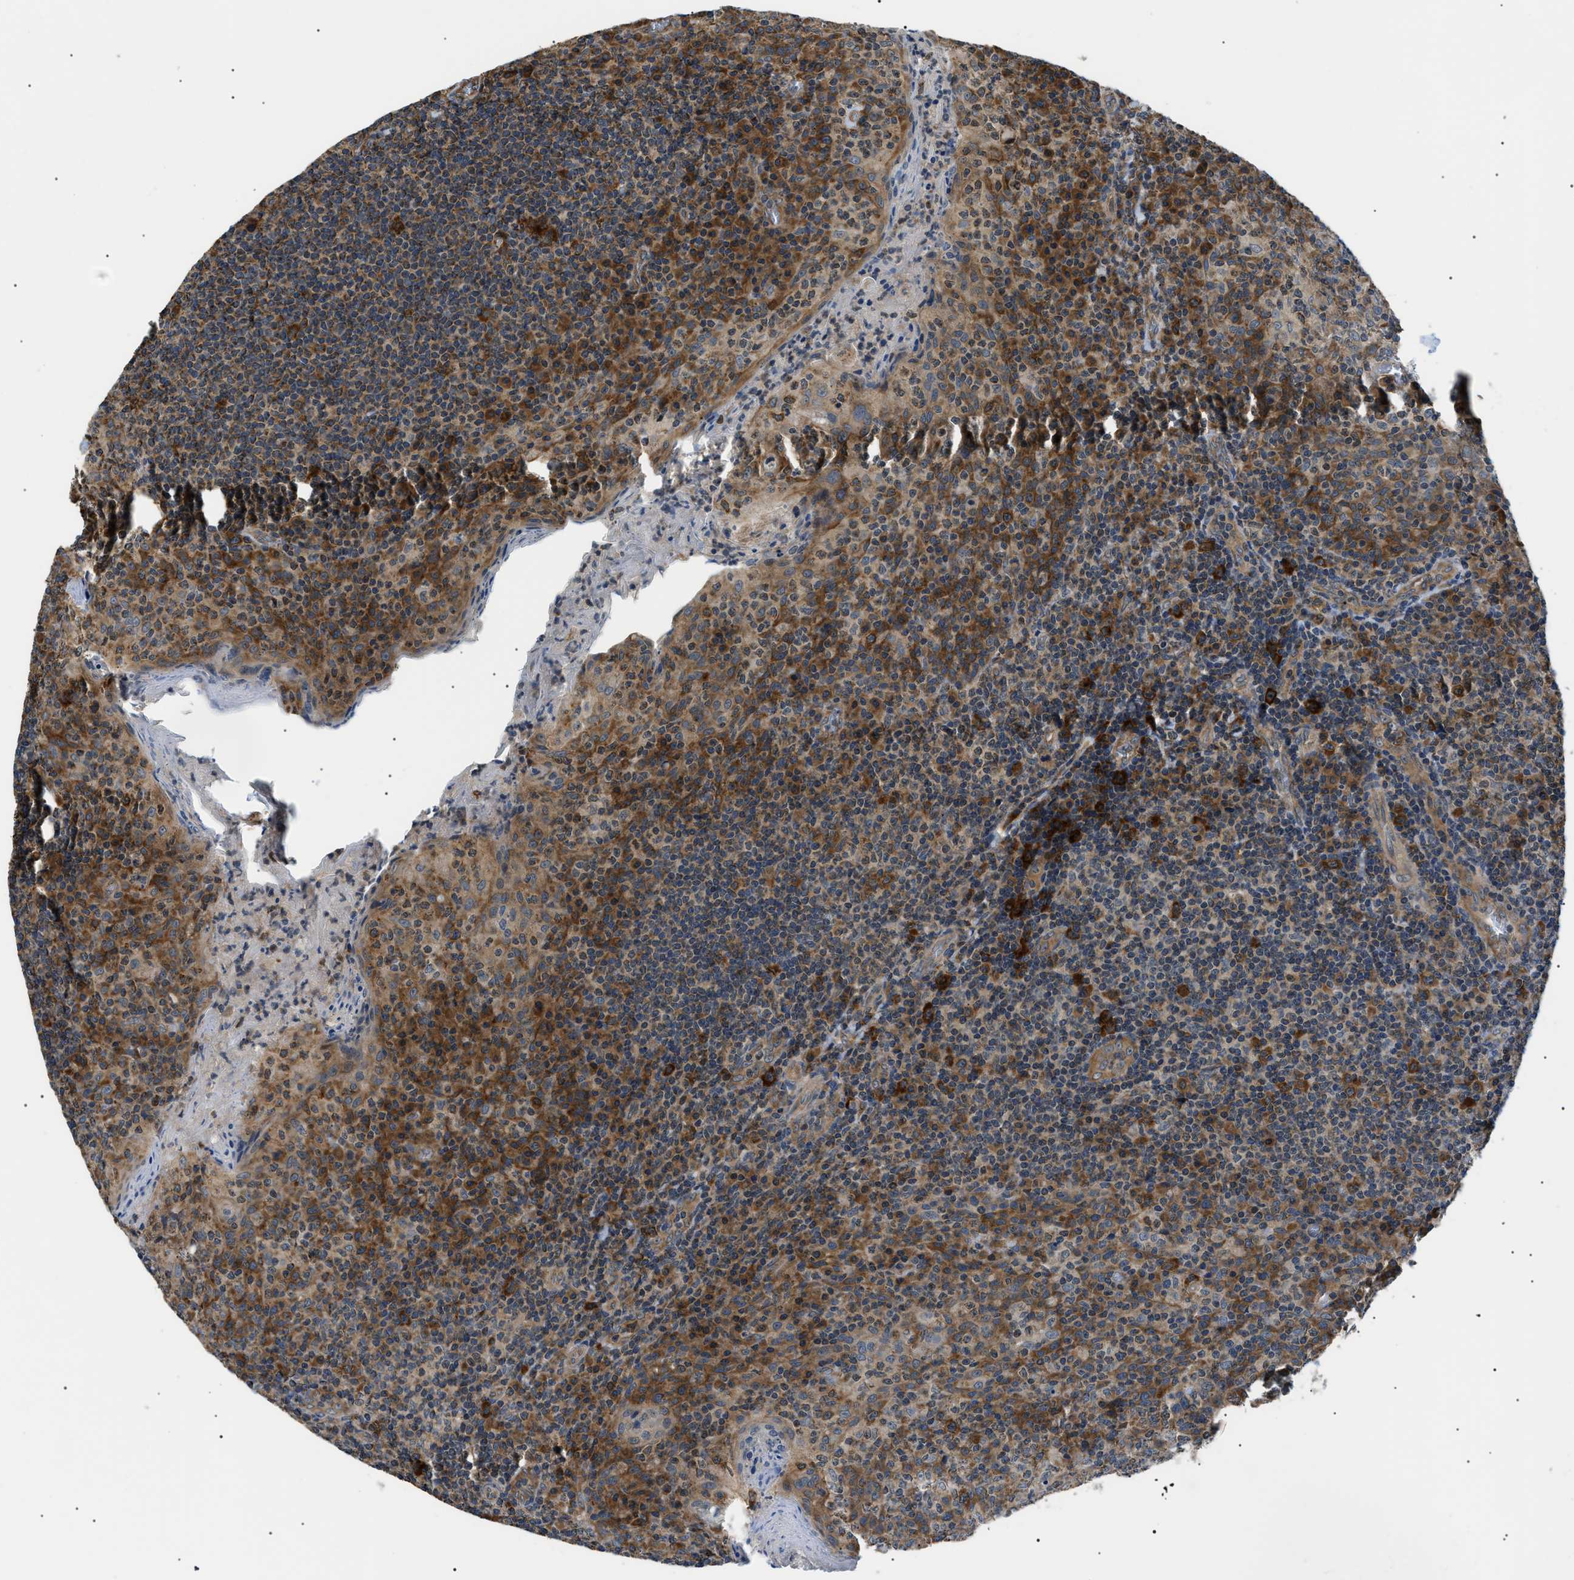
{"staining": {"intensity": "strong", "quantity": "<25%", "location": "cytoplasmic/membranous"}, "tissue": "tonsil", "cell_type": "Germinal center cells", "image_type": "normal", "snomed": [{"axis": "morphology", "description": "Normal tissue, NOS"}, {"axis": "topography", "description": "Tonsil"}], "caption": "The photomicrograph exhibits immunohistochemical staining of unremarkable tonsil. There is strong cytoplasmic/membranous expression is identified in about <25% of germinal center cells. The protein is shown in brown color, while the nuclei are stained blue.", "gene": "SRPK1", "patient": {"sex": "male", "age": 17}}